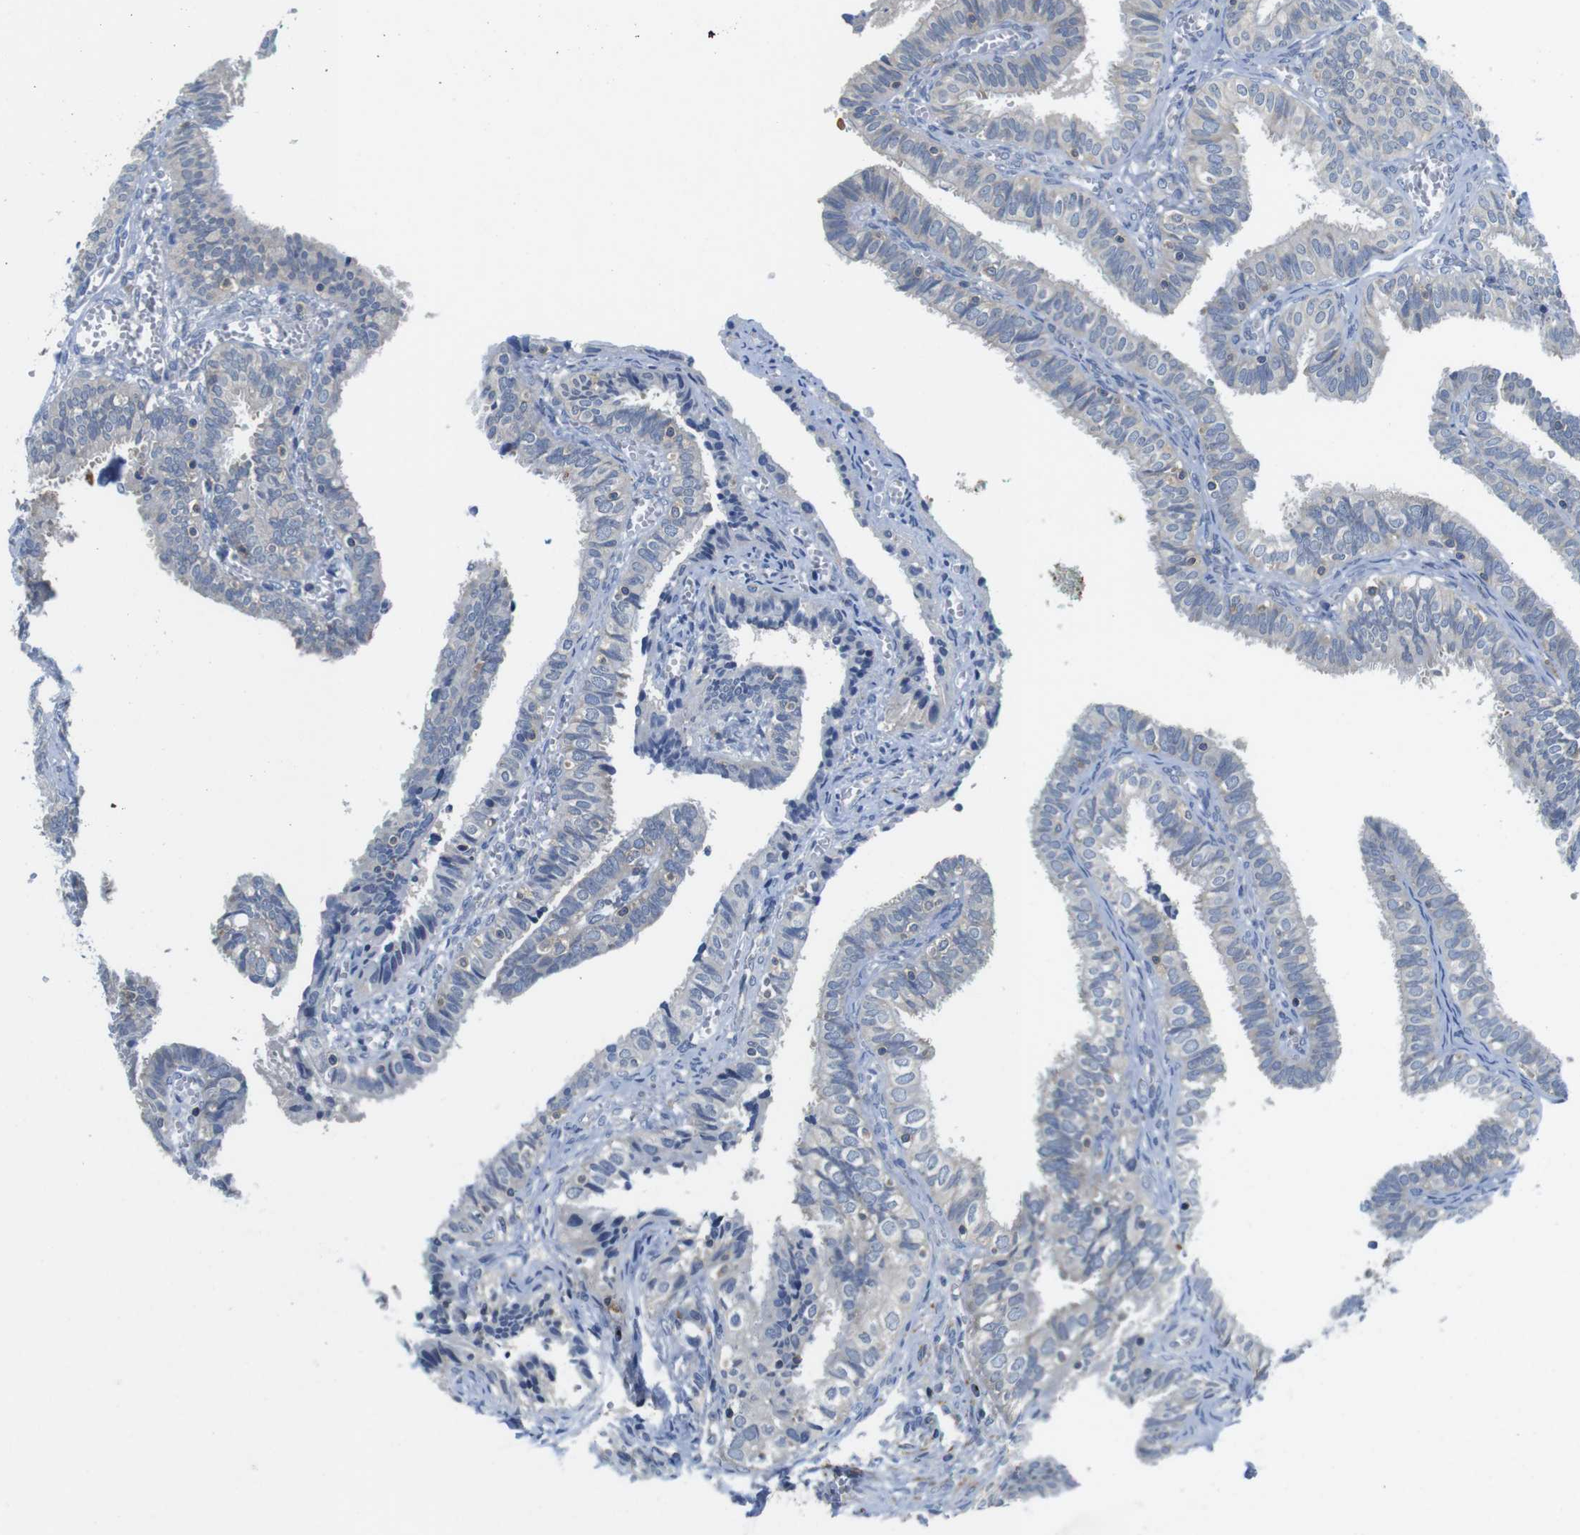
{"staining": {"intensity": "negative", "quantity": "none", "location": "none"}, "tissue": "fallopian tube", "cell_type": "Glandular cells", "image_type": "normal", "snomed": [{"axis": "morphology", "description": "Normal tissue, NOS"}, {"axis": "topography", "description": "Fallopian tube"}], "caption": "A high-resolution image shows IHC staining of normal fallopian tube, which displays no significant expression in glandular cells.", "gene": "PIK3CD", "patient": {"sex": "female", "age": 46}}